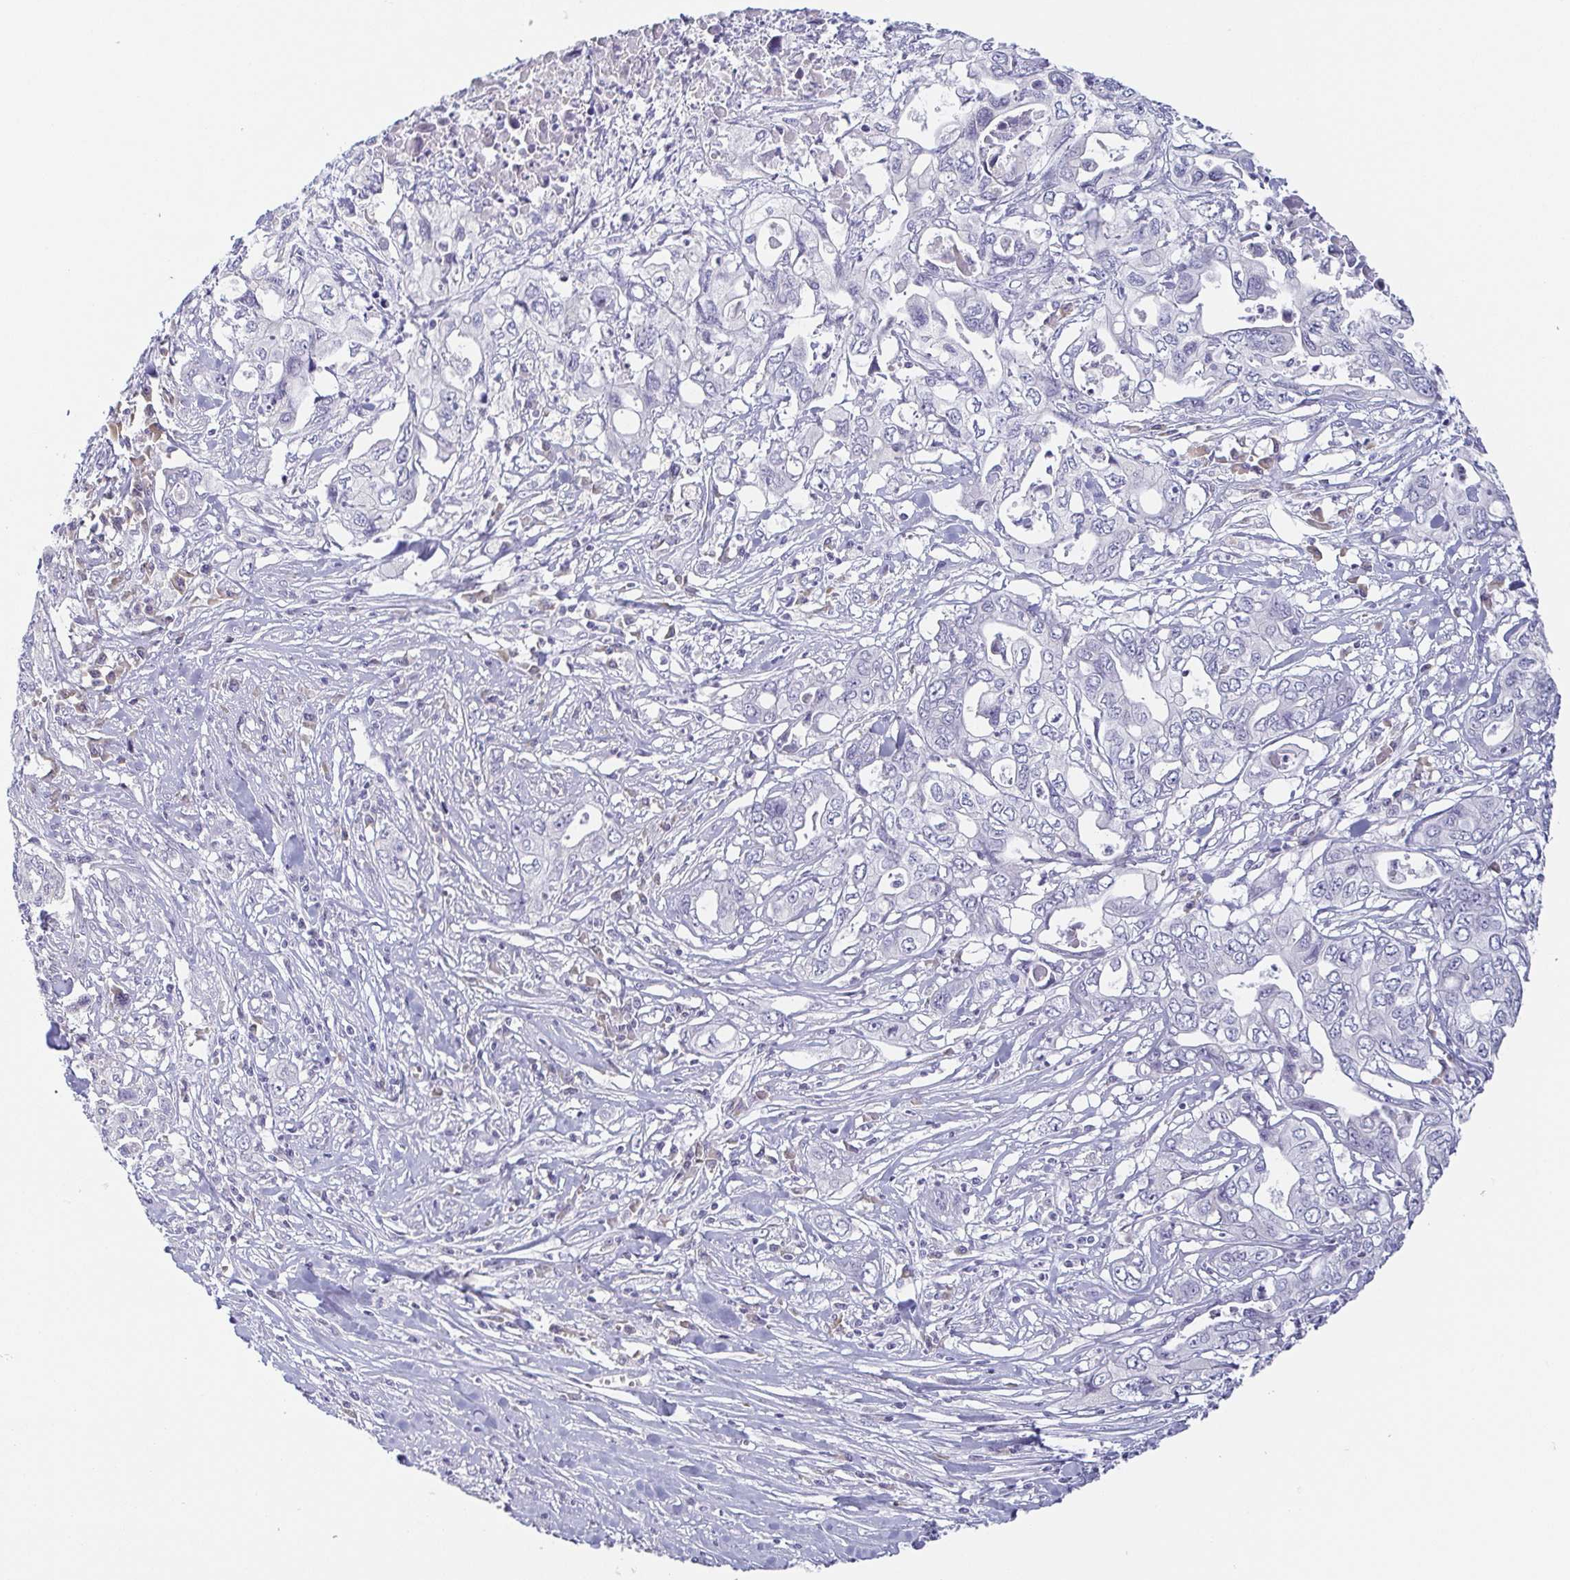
{"staining": {"intensity": "negative", "quantity": "none", "location": "none"}, "tissue": "pancreatic cancer", "cell_type": "Tumor cells", "image_type": "cancer", "snomed": [{"axis": "morphology", "description": "Adenocarcinoma, NOS"}, {"axis": "topography", "description": "Pancreas"}], "caption": "Tumor cells are negative for protein expression in human adenocarcinoma (pancreatic).", "gene": "PRR27", "patient": {"sex": "male", "age": 68}}